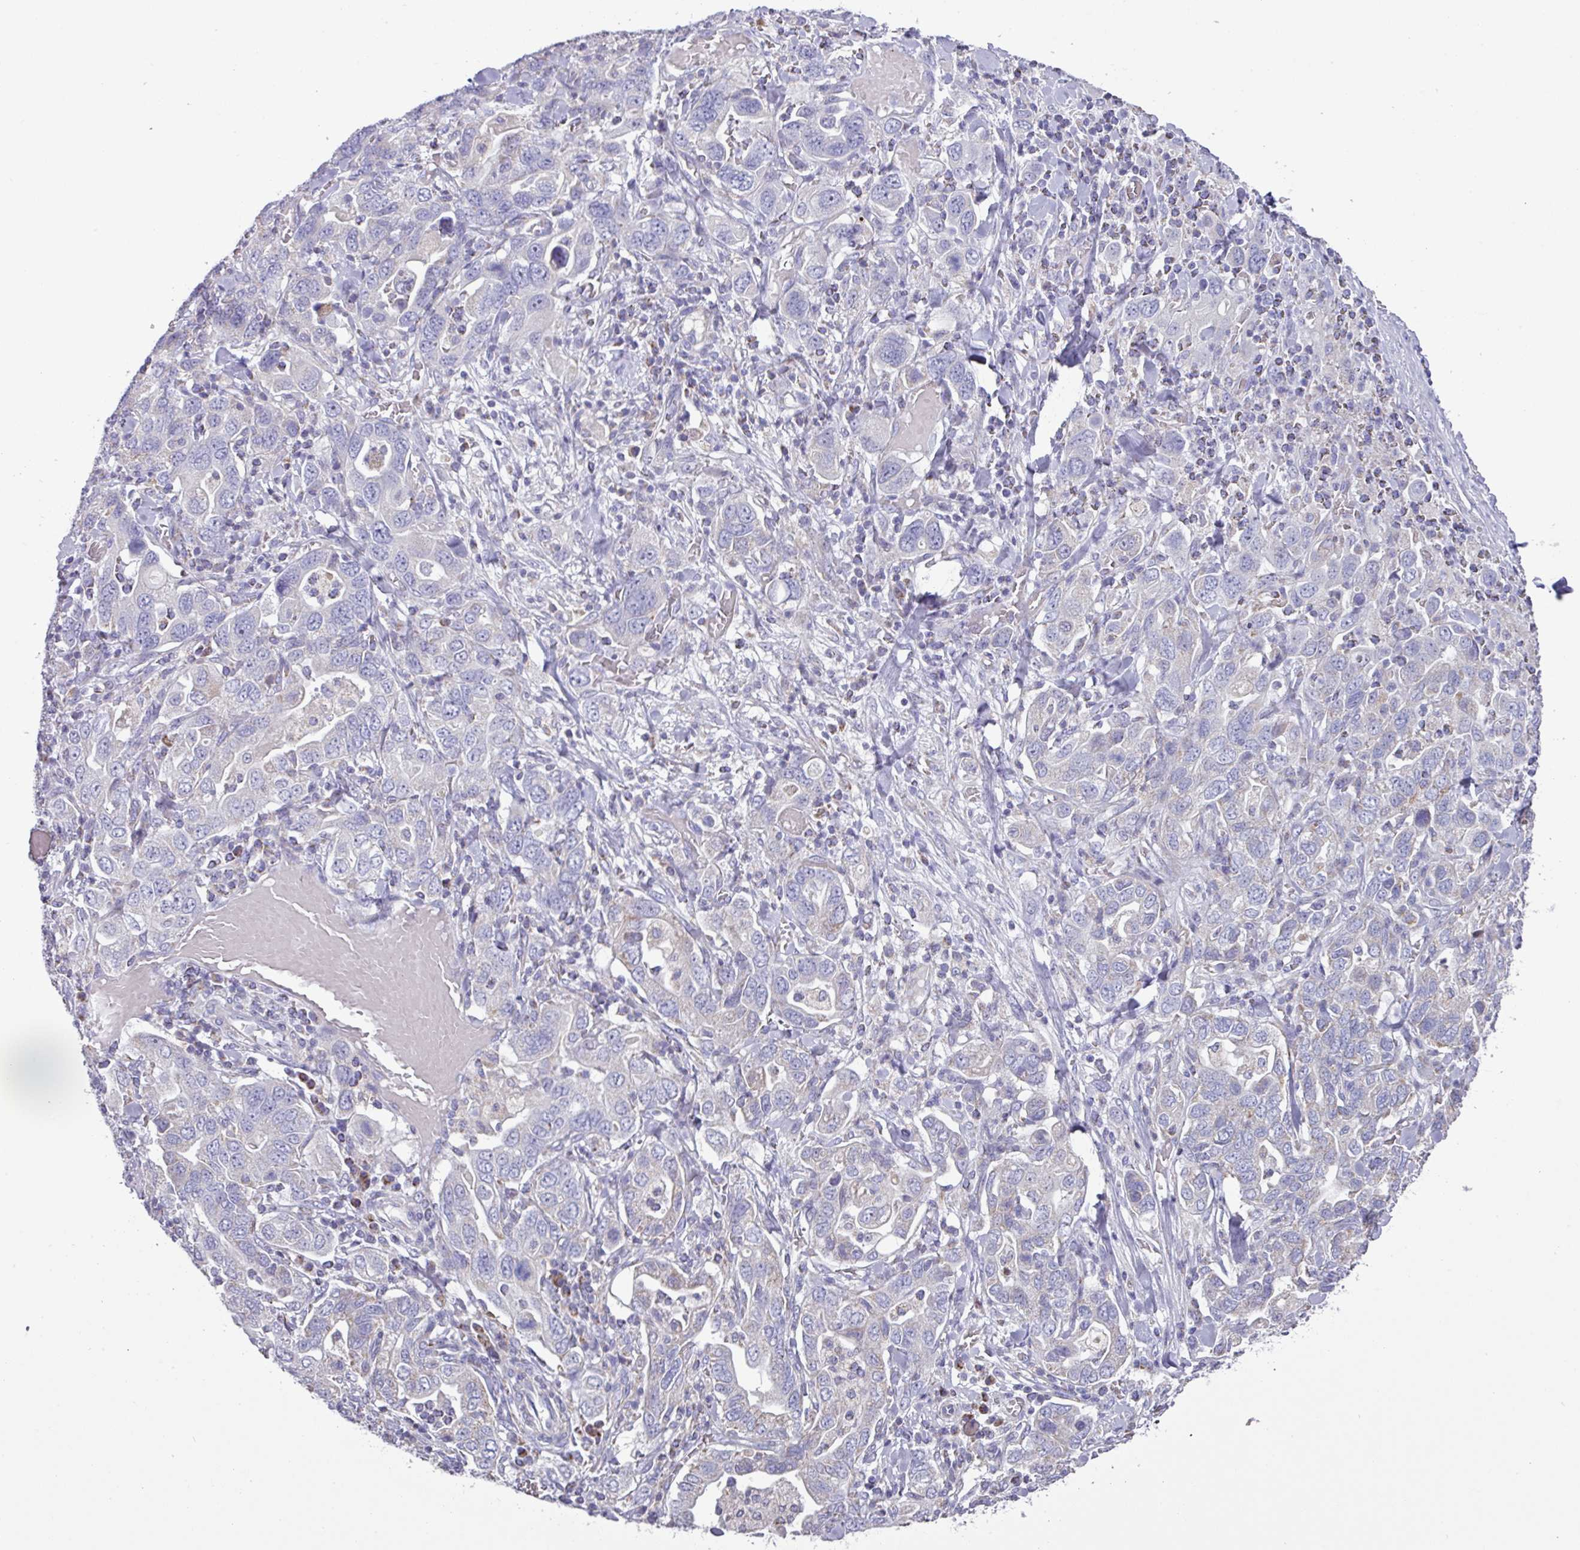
{"staining": {"intensity": "negative", "quantity": "none", "location": "none"}, "tissue": "stomach cancer", "cell_type": "Tumor cells", "image_type": "cancer", "snomed": [{"axis": "morphology", "description": "Adenocarcinoma, NOS"}, {"axis": "topography", "description": "Stomach, upper"}, {"axis": "topography", "description": "Stomach"}], "caption": "A histopathology image of human stomach cancer is negative for staining in tumor cells.", "gene": "MT-ND4", "patient": {"sex": "male", "age": 62}}